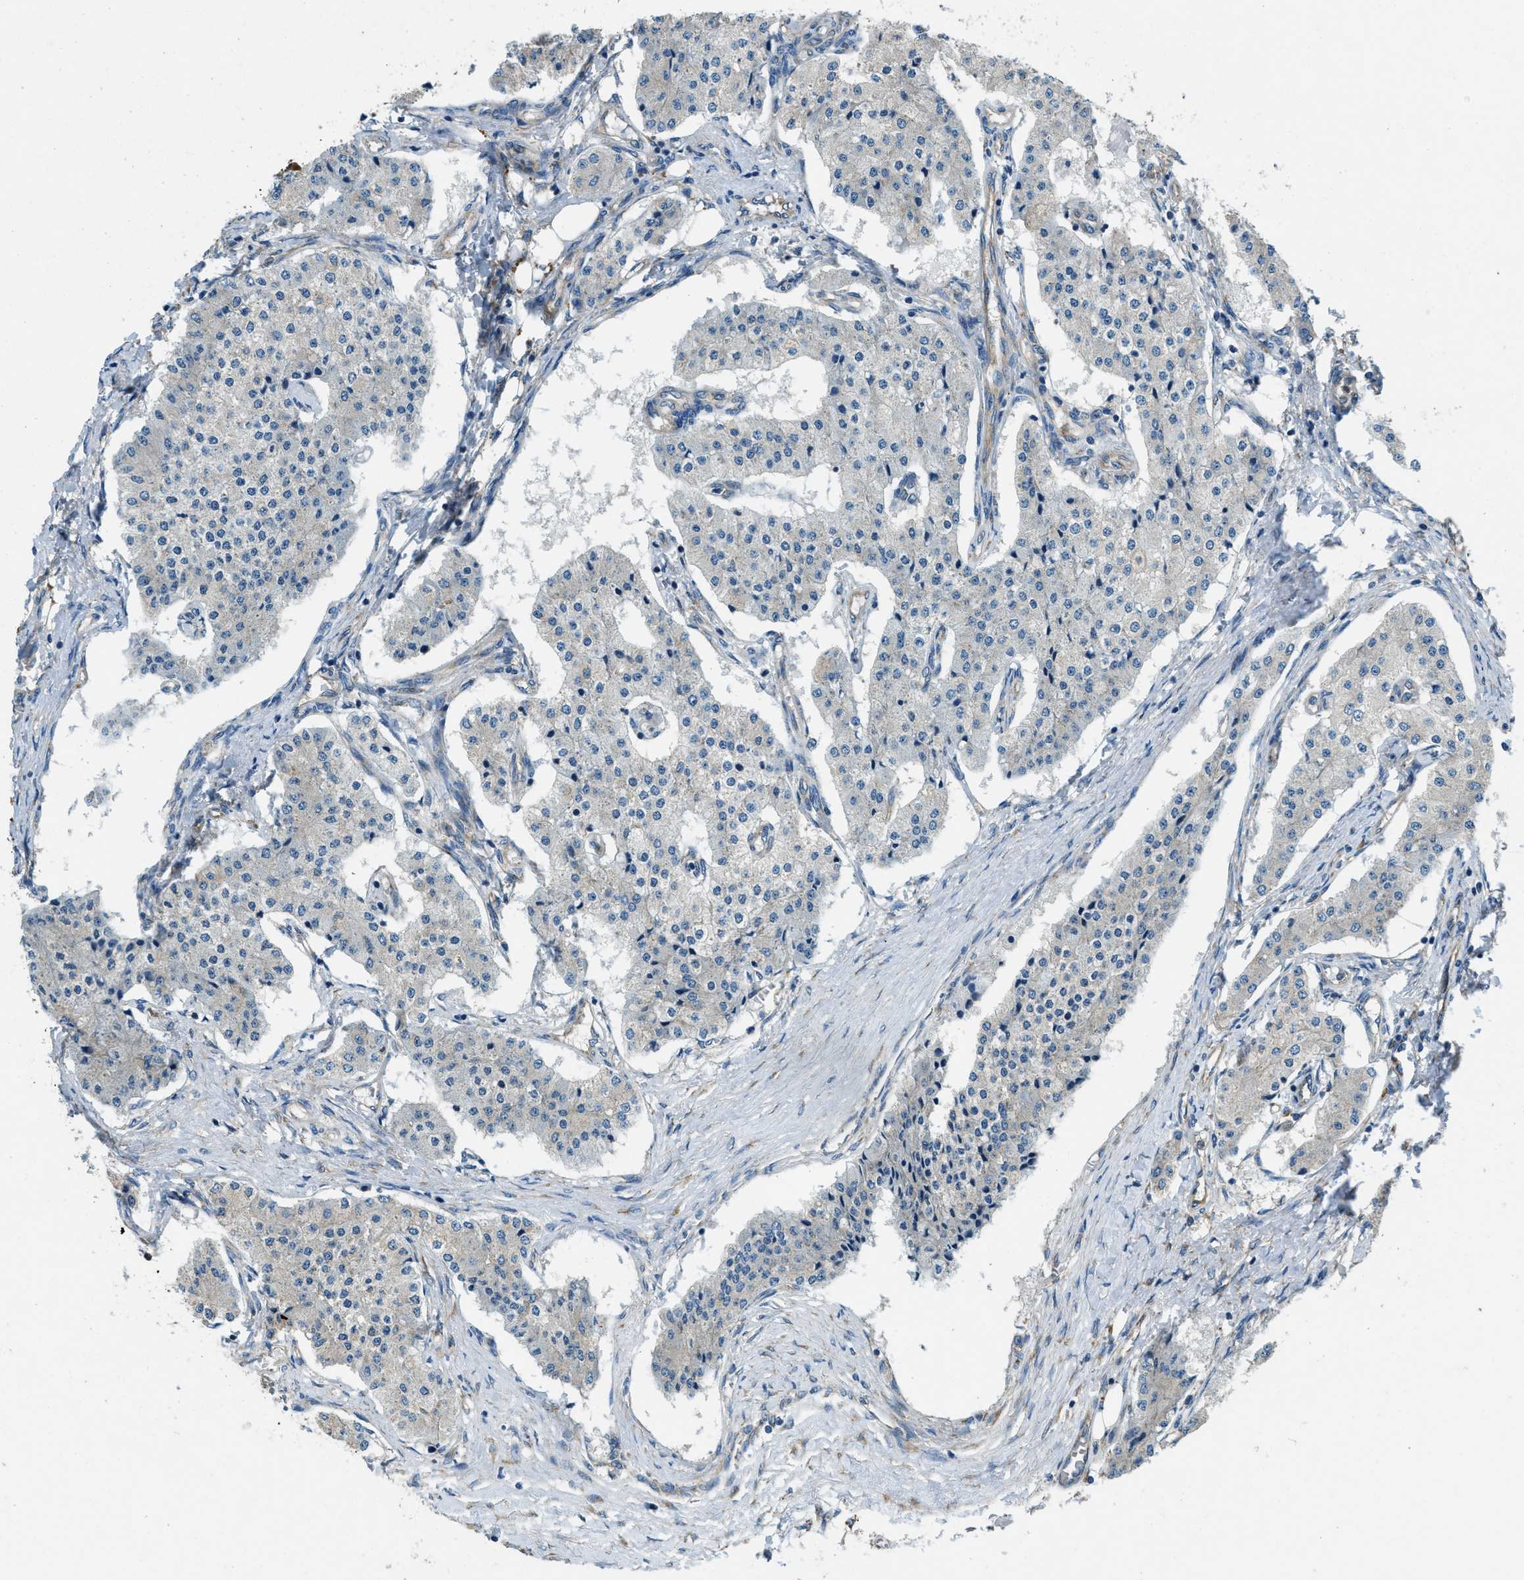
{"staining": {"intensity": "negative", "quantity": "none", "location": "none"}, "tissue": "carcinoid", "cell_type": "Tumor cells", "image_type": "cancer", "snomed": [{"axis": "morphology", "description": "Carcinoid, malignant, NOS"}, {"axis": "topography", "description": "Colon"}], "caption": "This is an IHC image of human carcinoid. There is no positivity in tumor cells.", "gene": "GIMAP8", "patient": {"sex": "female", "age": 52}}